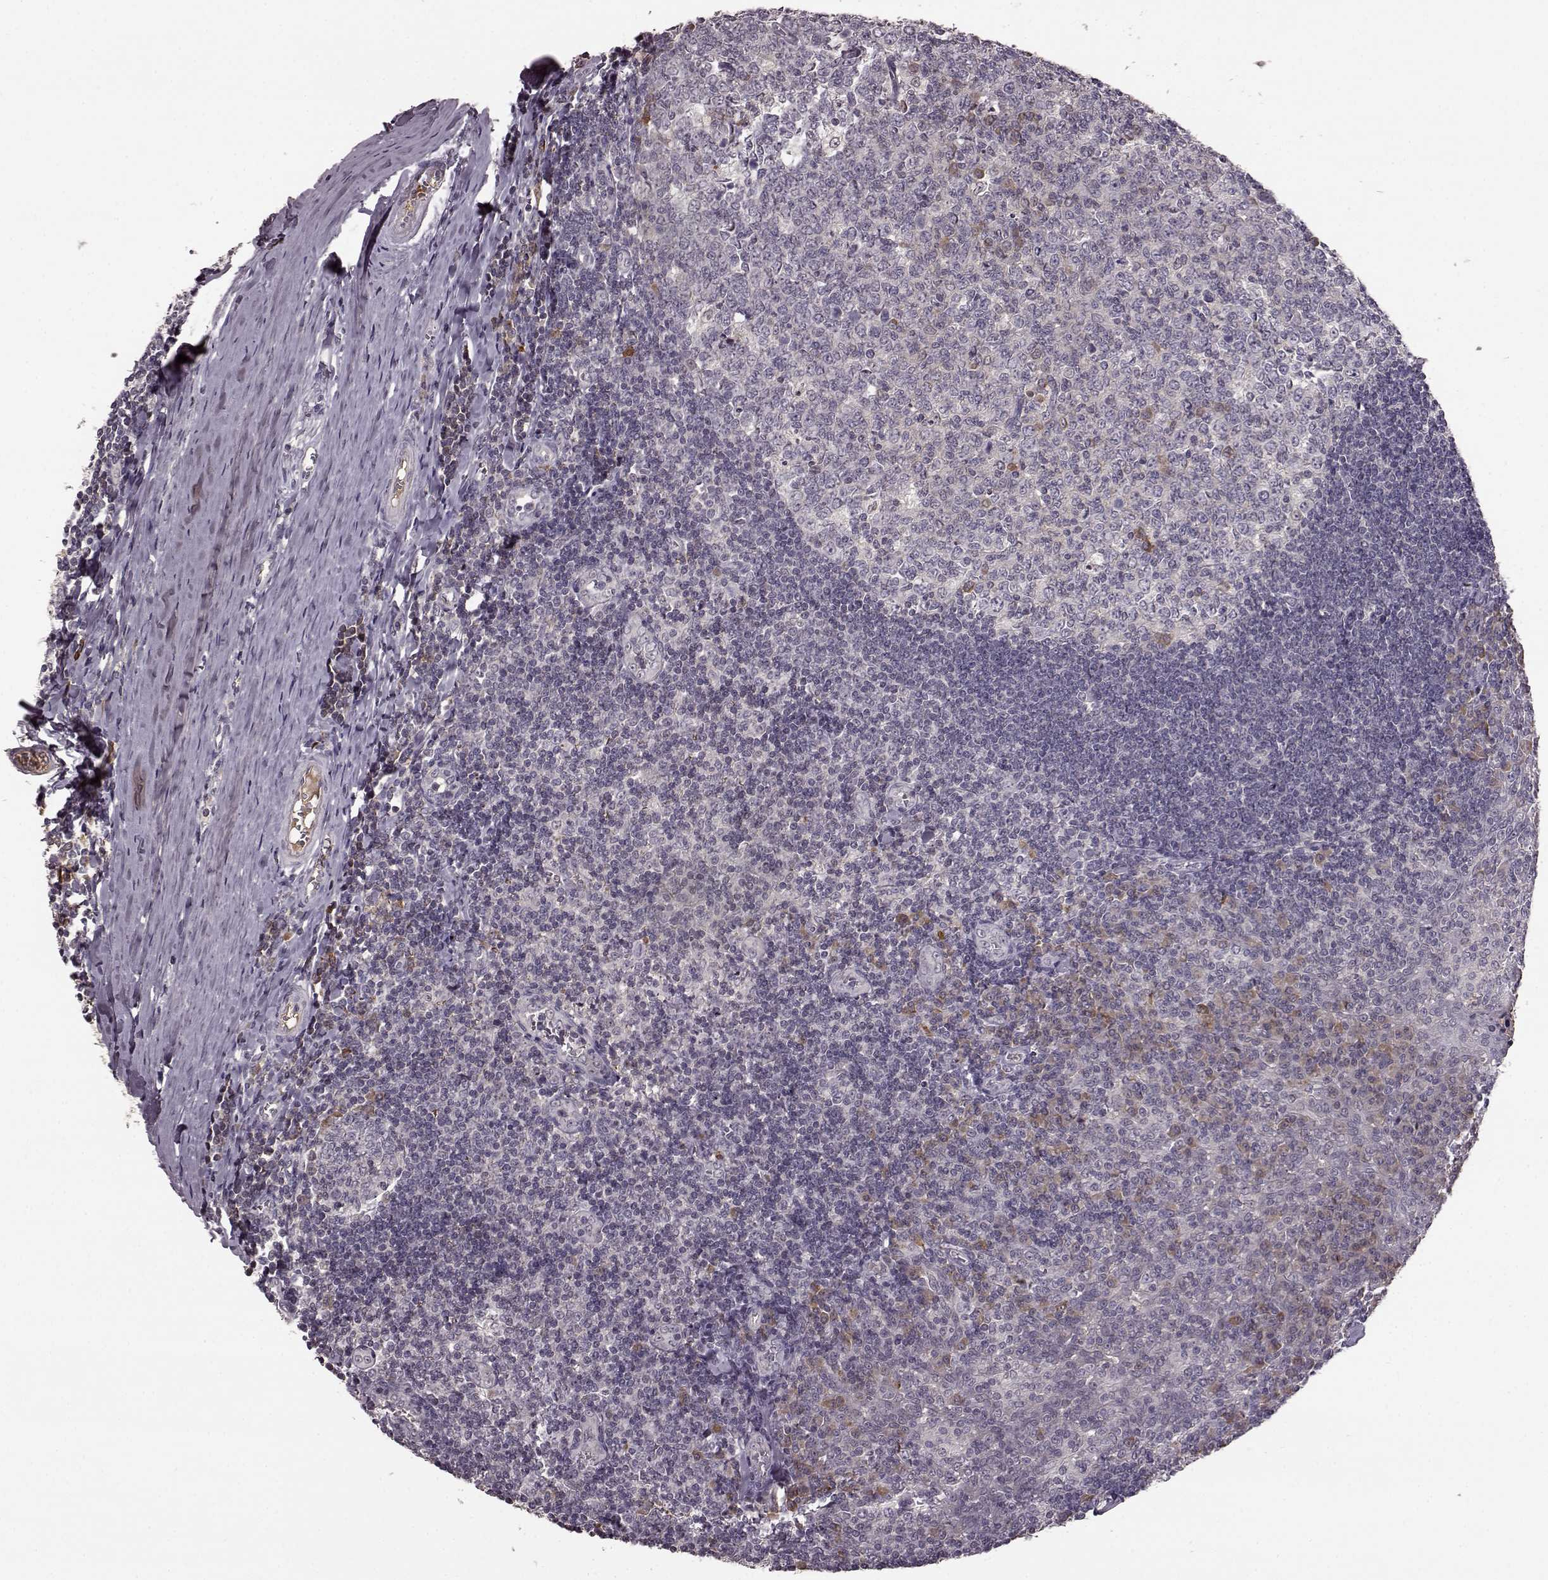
{"staining": {"intensity": "weak", "quantity": "<25%", "location": "cytoplasmic/membranous"}, "tissue": "tonsil", "cell_type": "Germinal center cells", "image_type": "normal", "snomed": [{"axis": "morphology", "description": "Normal tissue, NOS"}, {"axis": "topography", "description": "Tonsil"}], "caption": "IHC of benign tonsil reveals no positivity in germinal center cells. (DAB (3,3'-diaminobenzidine) immunohistochemistry (IHC) visualized using brightfield microscopy, high magnification).", "gene": "NRL", "patient": {"sex": "female", "age": 12}}